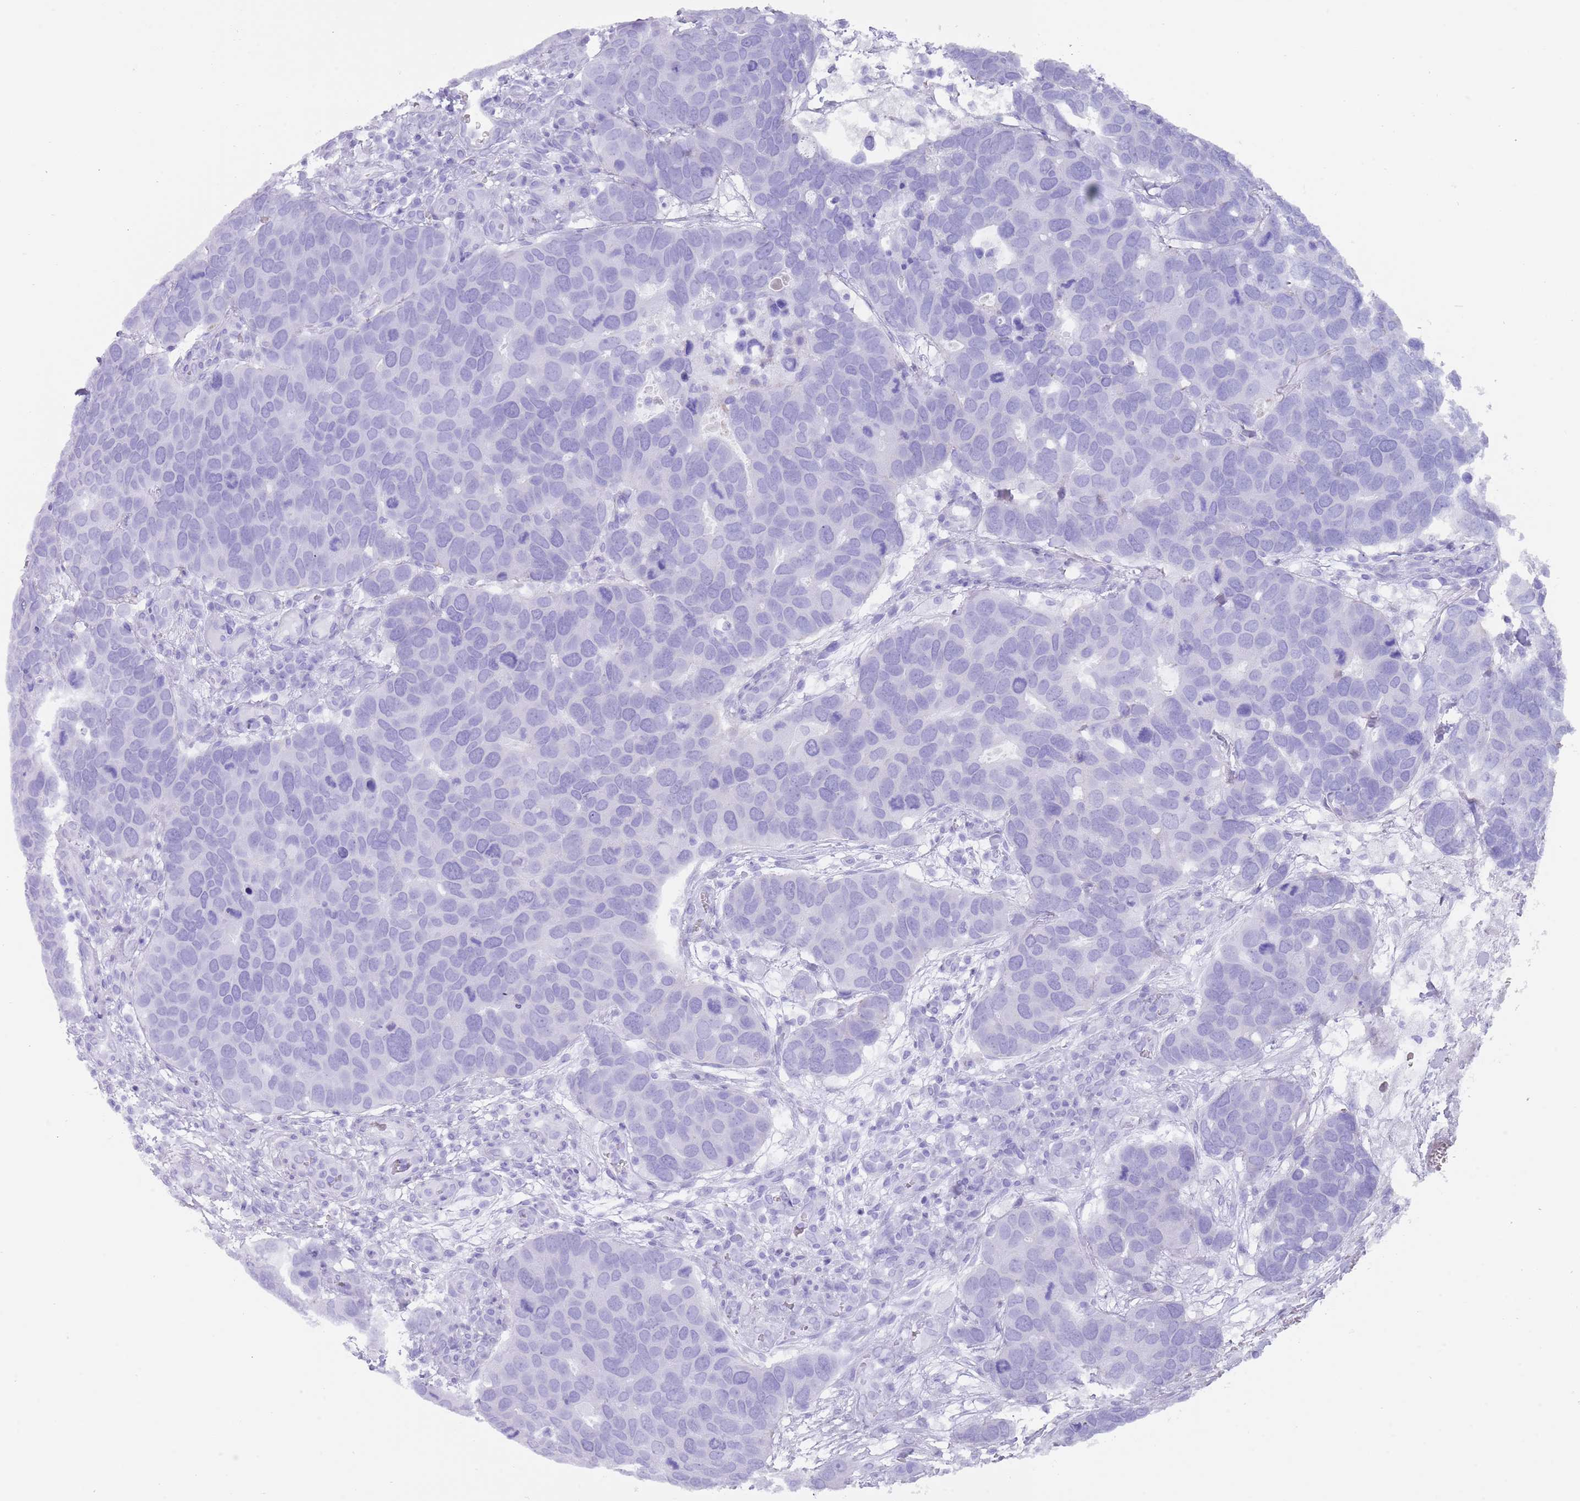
{"staining": {"intensity": "negative", "quantity": "none", "location": "none"}, "tissue": "breast cancer", "cell_type": "Tumor cells", "image_type": "cancer", "snomed": [{"axis": "morphology", "description": "Duct carcinoma"}, {"axis": "topography", "description": "Breast"}], "caption": "A high-resolution histopathology image shows immunohistochemistry (IHC) staining of breast cancer, which reveals no significant positivity in tumor cells. (Brightfield microscopy of DAB (3,3'-diaminobenzidine) immunohistochemistry (IHC) at high magnification).", "gene": "HDAC8", "patient": {"sex": "female", "age": 83}}